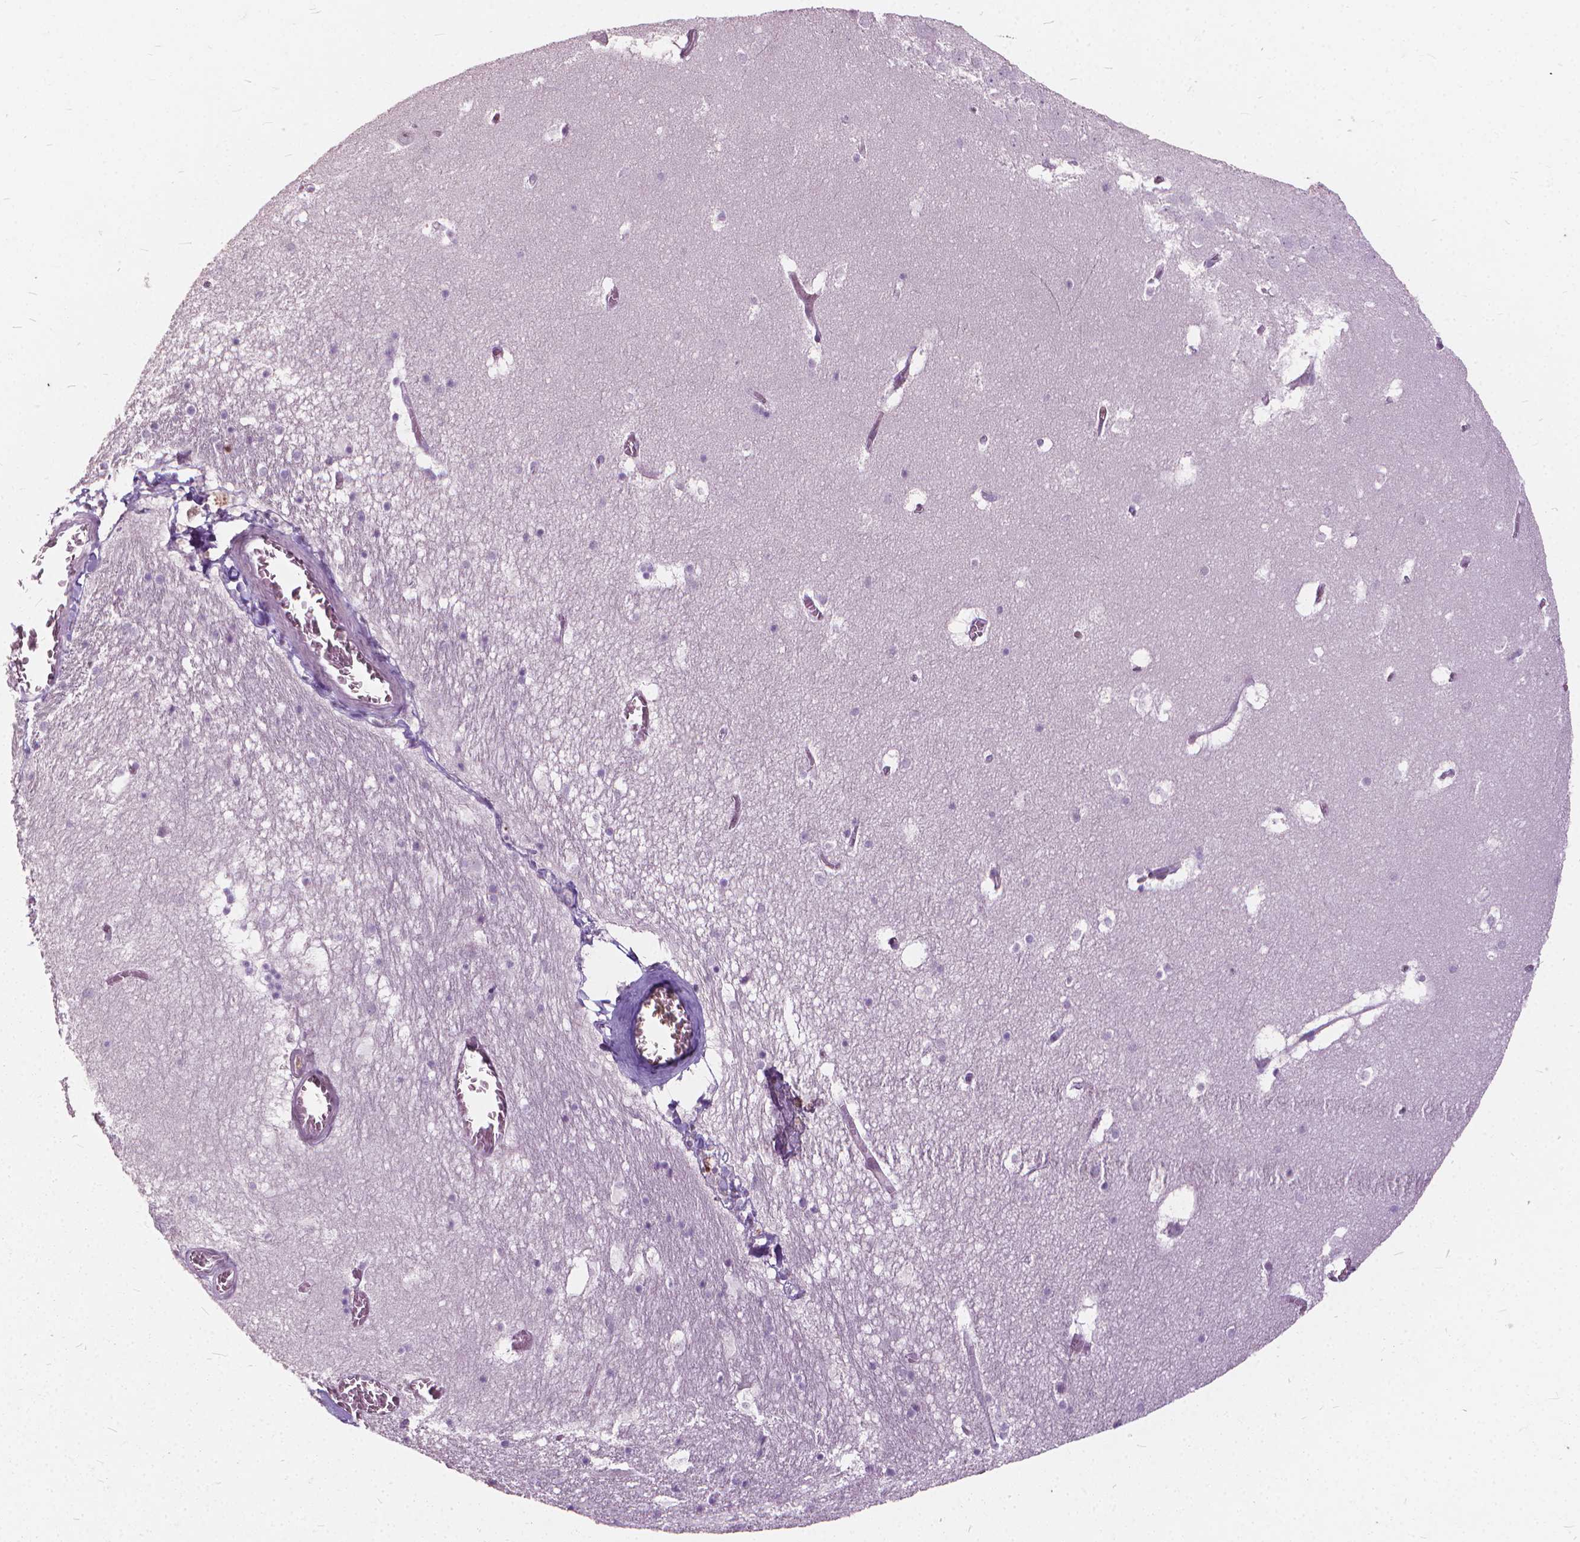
{"staining": {"intensity": "negative", "quantity": "none", "location": "none"}, "tissue": "hippocampus", "cell_type": "Glial cells", "image_type": "normal", "snomed": [{"axis": "morphology", "description": "Normal tissue, NOS"}, {"axis": "topography", "description": "Hippocampus"}], "caption": "Immunohistochemistry of unremarkable human hippocampus reveals no positivity in glial cells. Brightfield microscopy of immunohistochemistry (IHC) stained with DAB (brown) and hematoxylin (blue), captured at high magnification.", "gene": "STAT5B", "patient": {"sex": "male", "age": 45}}